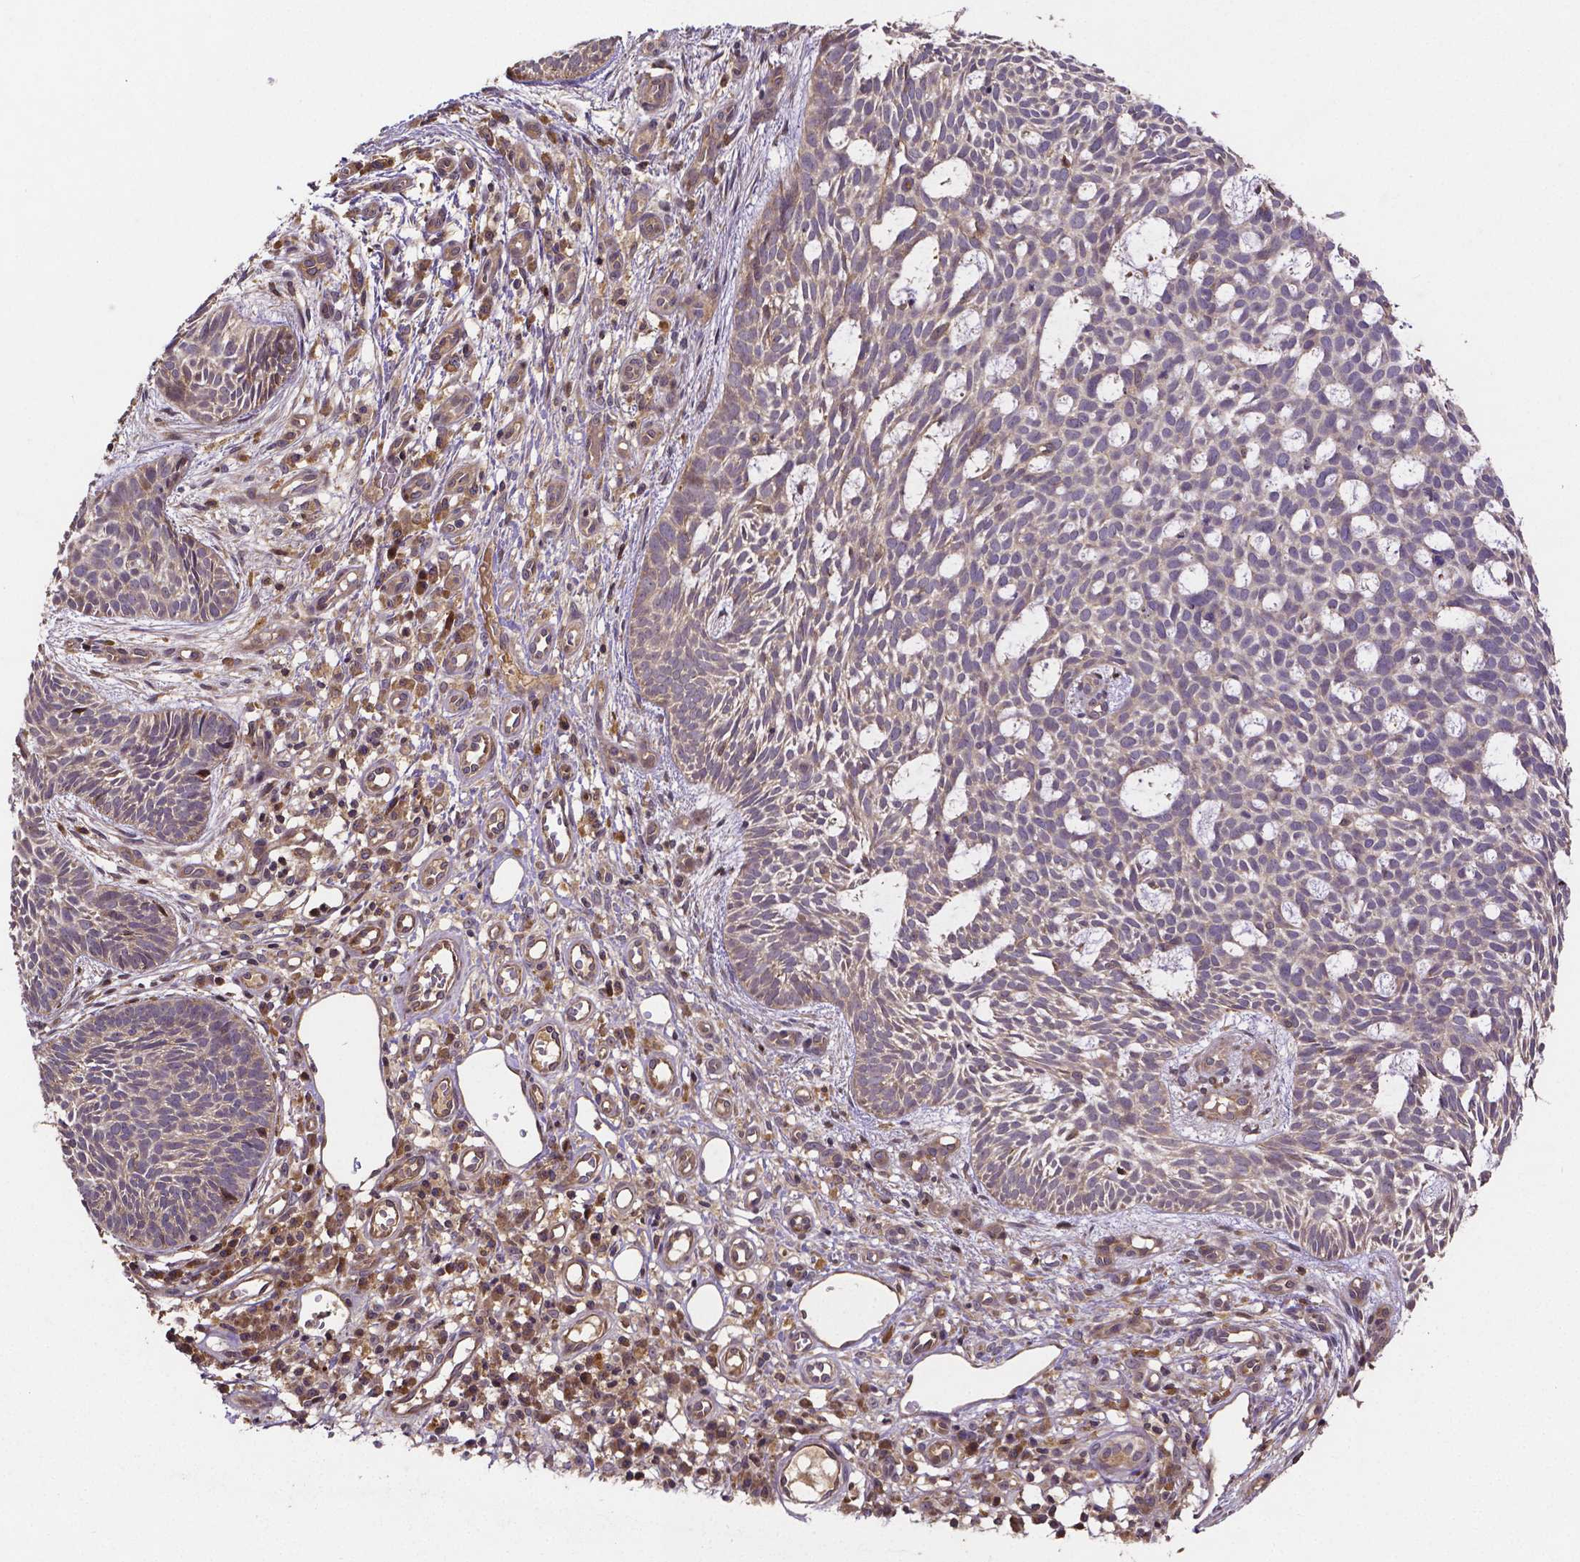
{"staining": {"intensity": "weak", "quantity": "<25%", "location": "cytoplasmic/membranous"}, "tissue": "skin cancer", "cell_type": "Tumor cells", "image_type": "cancer", "snomed": [{"axis": "morphology", "description": "Basal cell carcinoma"}, {"axis": "topography", "description": "Skin"}], "caption": "Immunohistochemistry (IHC) of skin cancer (basal cell carcinoma) shows no positivity in tumor cells.", "gene": "RNF123", "patient": {"sex": "male", "age": 59}}